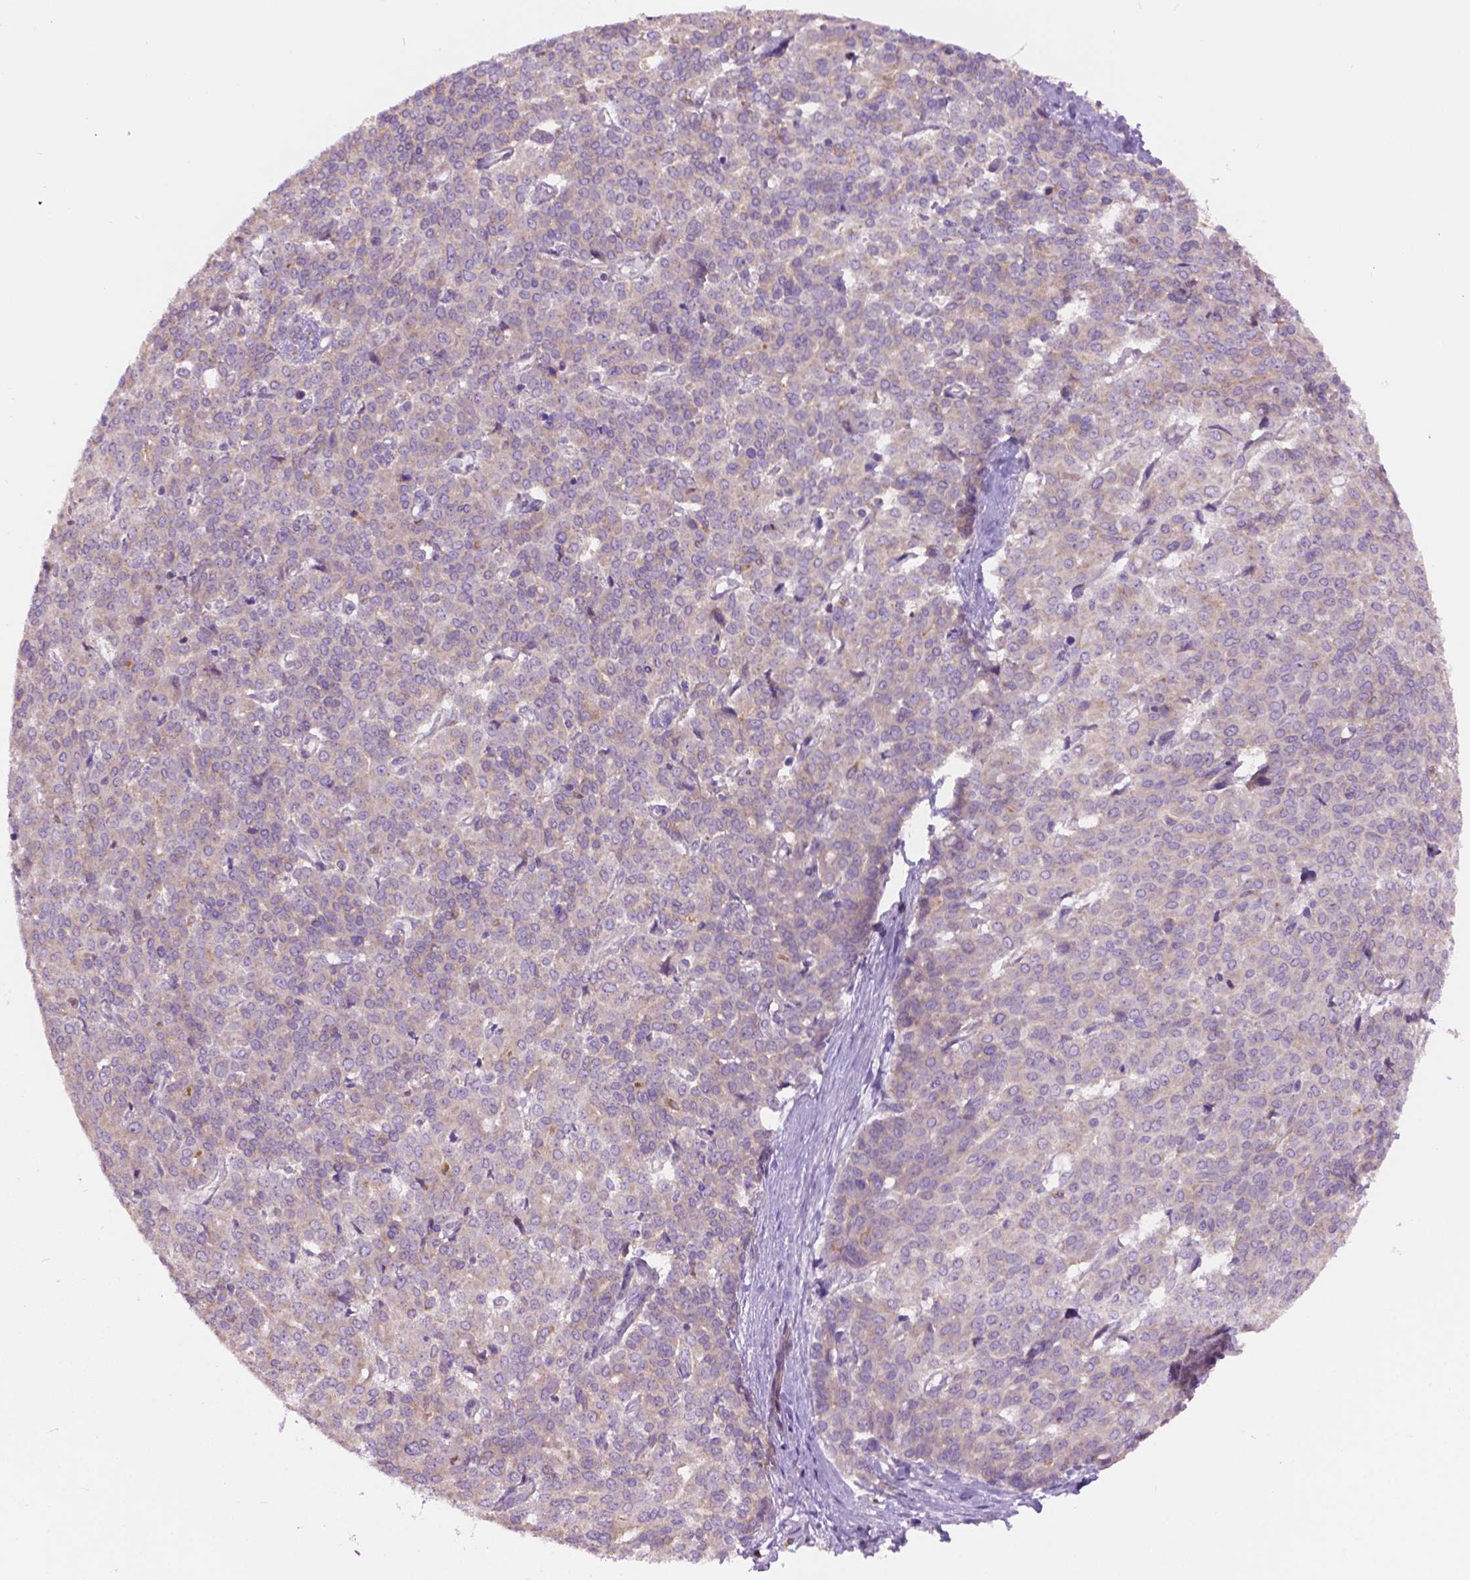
{"staining": {"intensity": "negative", "quantity": "none", "location": "none"}, "tissue": "liver cancer", "cell_type": "Tumor cells", "image_type": "cancer", "snomed": [{"axis": "morphology", "description": "Cholangiocarcinoma"}, {"axis": "topography", "description": "Liver"}], "caption": "Liver cancer (cholangiocarcinoma) stained for a protein using immunohistochemistry displays no positivity tumor cells.", "gene": "CDH7", "patient": {"sex": "female", "age": 47}}